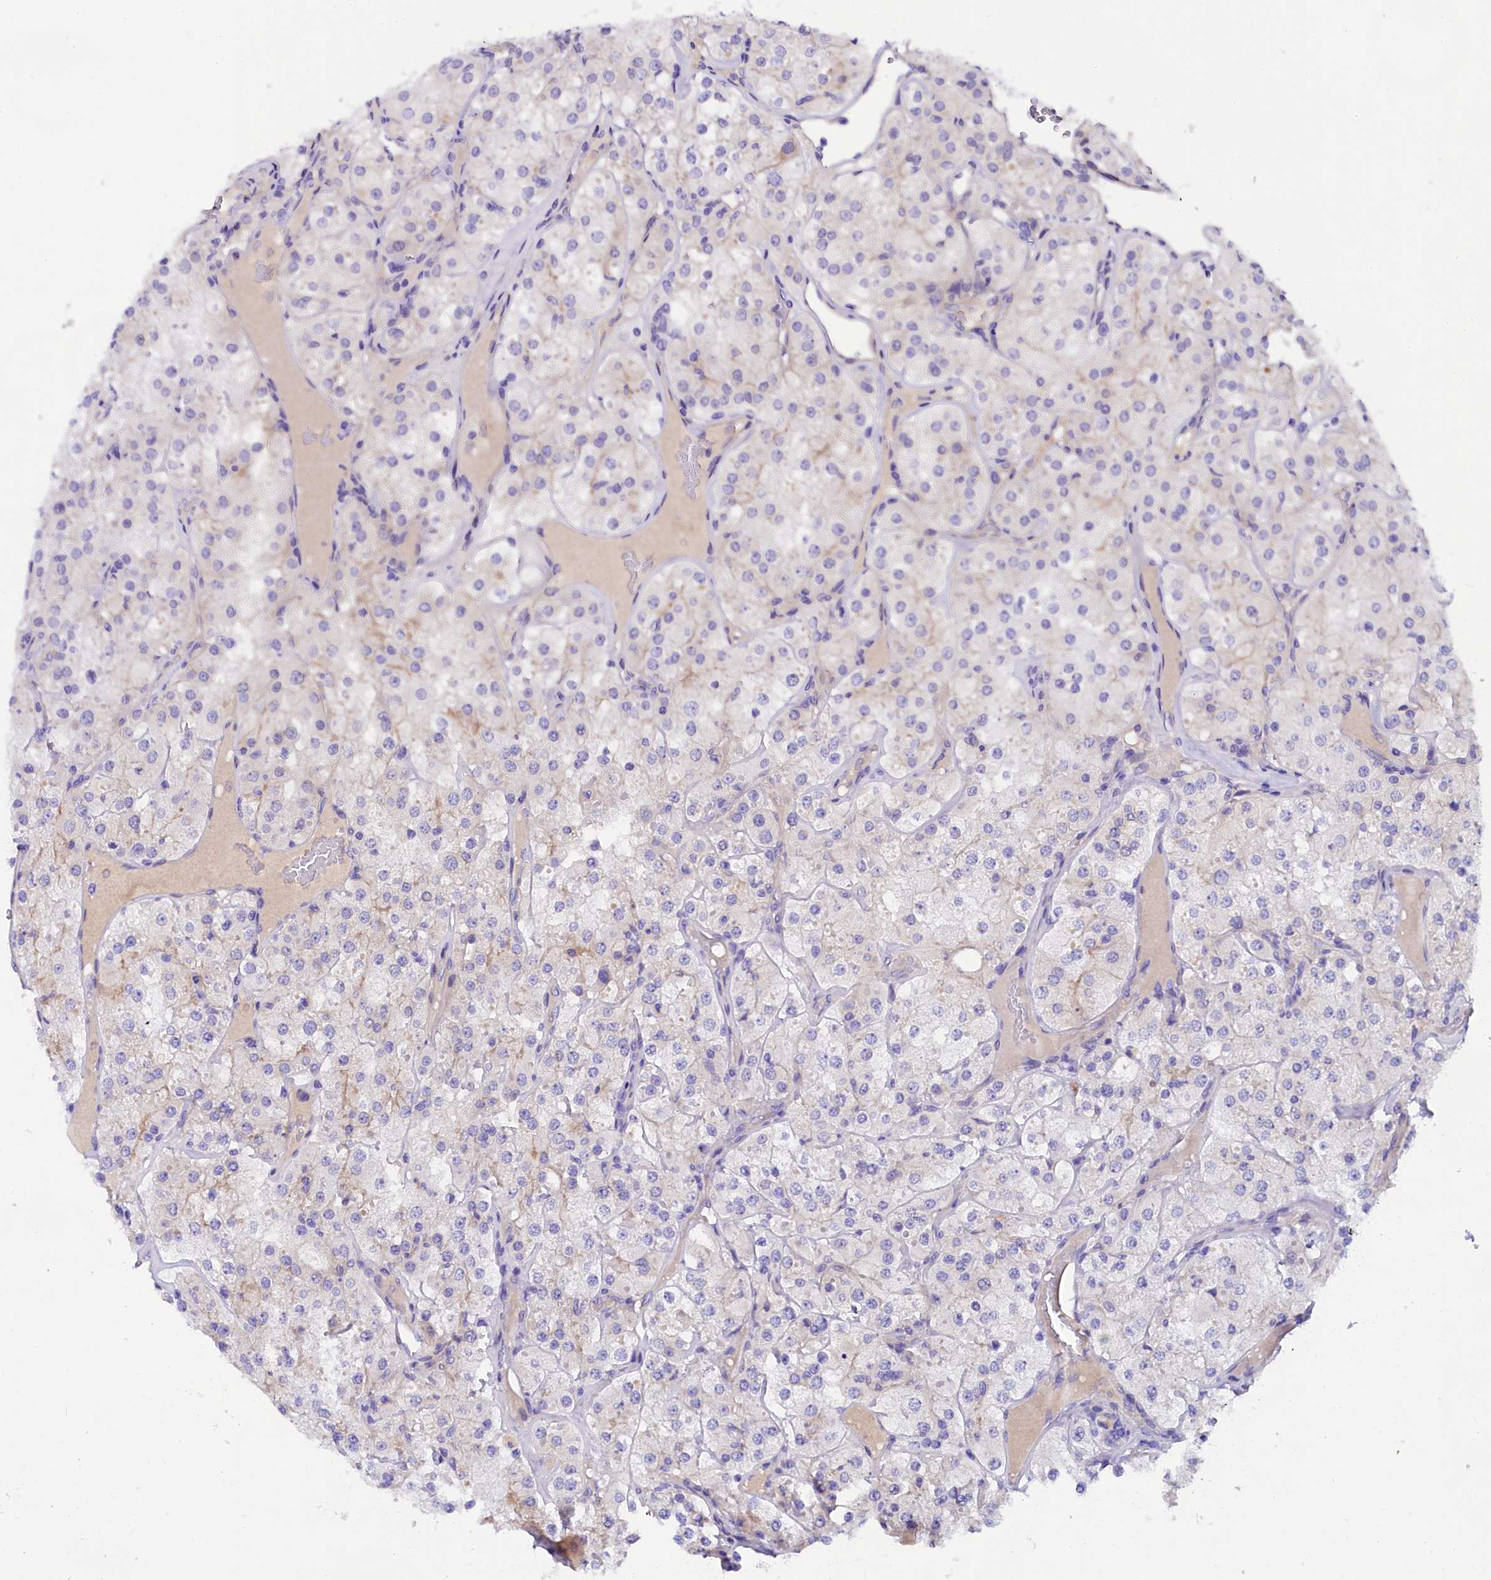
{"staining": {"intensity": "negative", "quantity": "none", "location": "none"}, "tissue": "renal cancer", "cell_type": "Tumor cells", "image_type": "cancer", "snomed": [{"axis": "morphology", "description": "Adenocarcinoma, NOS"}, {"axis": "topography", "description": "Kidney"}], "caption": "Renal adenocarcinoma was stained to show a protein in brown. There is no significant staining in tumor cells.", "gene": "SOD3", "patient": {"sex": "male", "age": 77}}